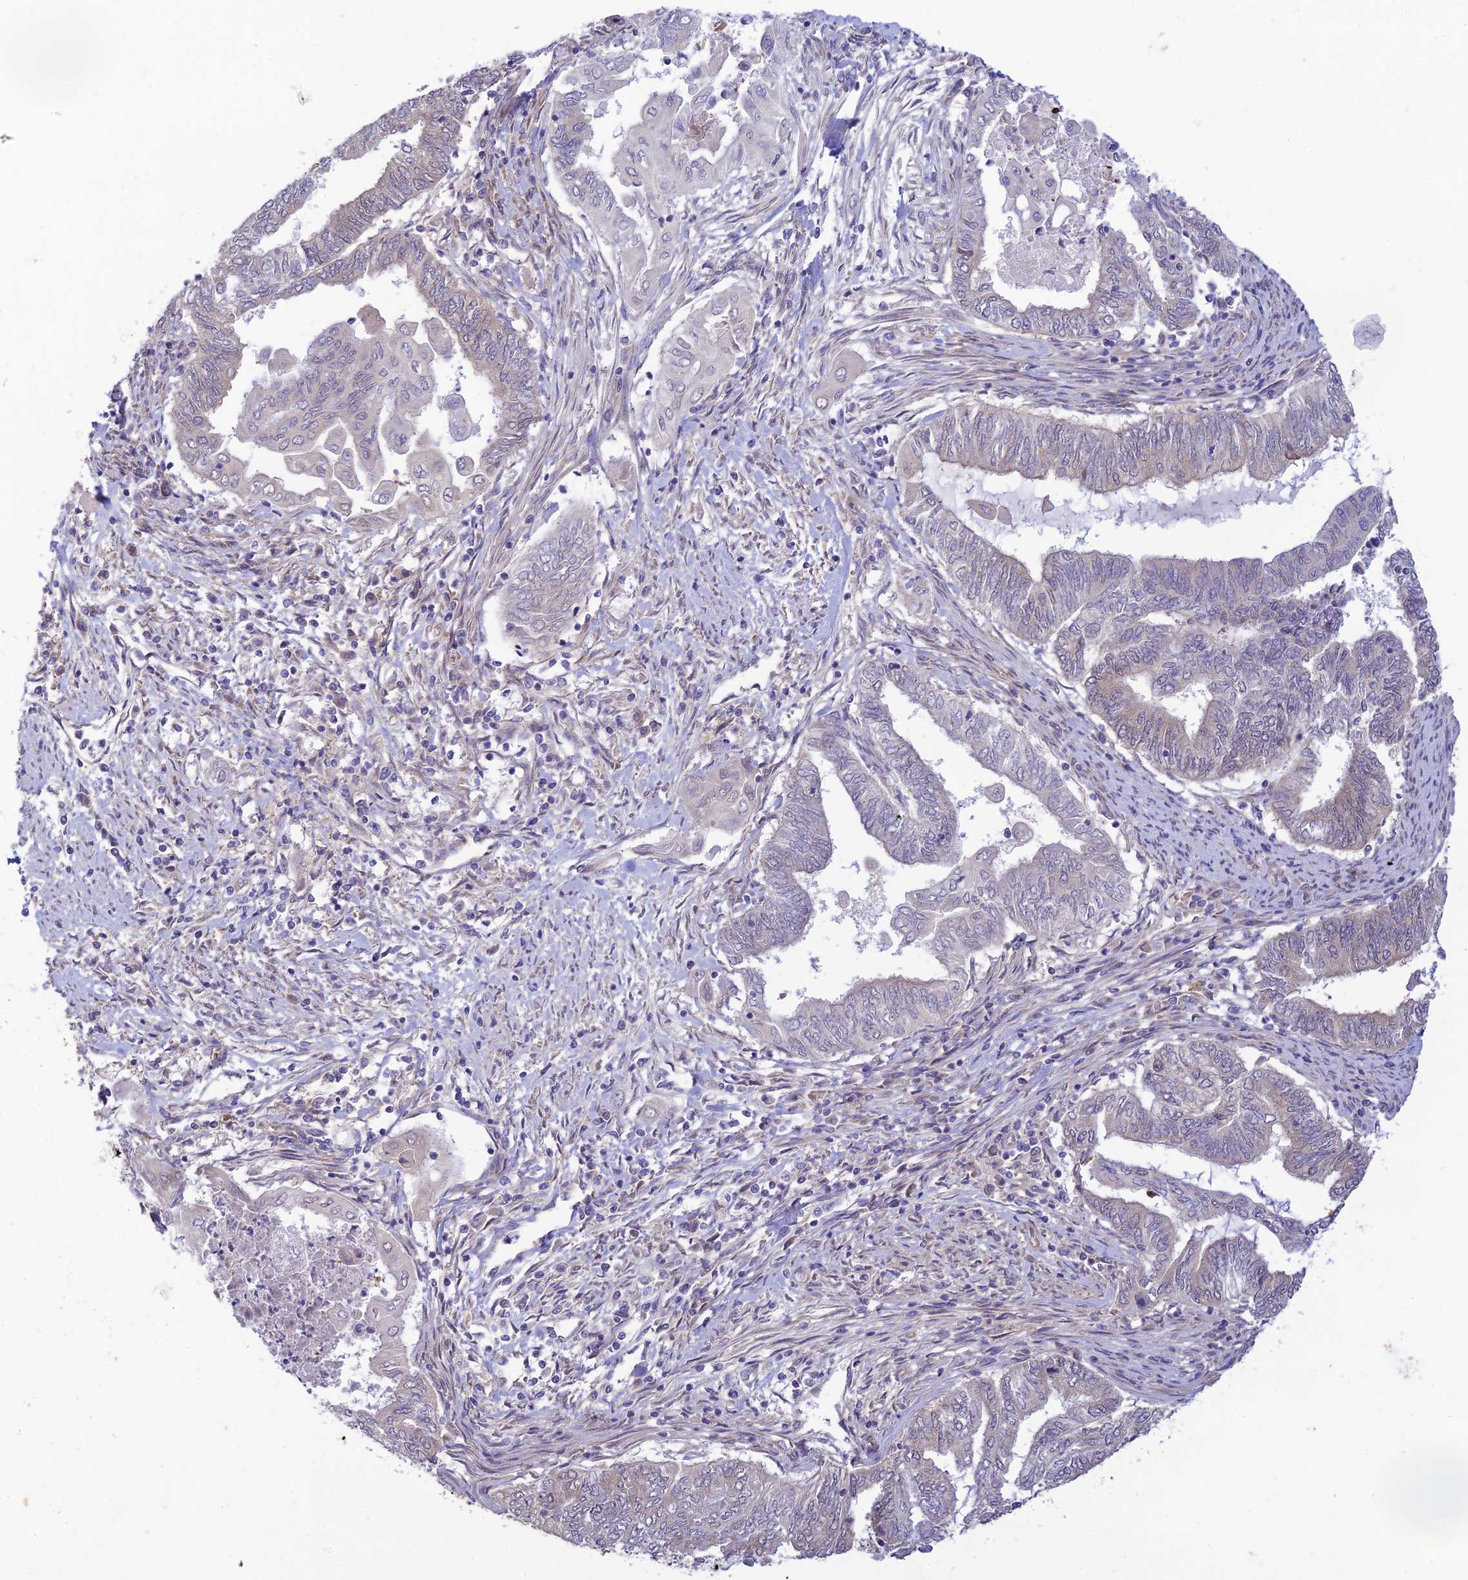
{"staining": {"intensity": "negative", "quantity": "none", "location": "none"}, "tissue": "endometrial cancer", "cell_type": "Tumor cells", "image_type": "cancer", "snomed": [{"axis": "morphology", "description": "Adenocarcinoma, NOS"}, {"axis": "topography", "description": "Uterus"}, {"axis": "topography", "description": "Endometrium"}], "caption": "Micrograph shows no protein staining in tumor cells of adenocarcinoma (endometrial) tissue.", "gene": "SKIC8", "patient": {"sex": "female", "age": 70}}